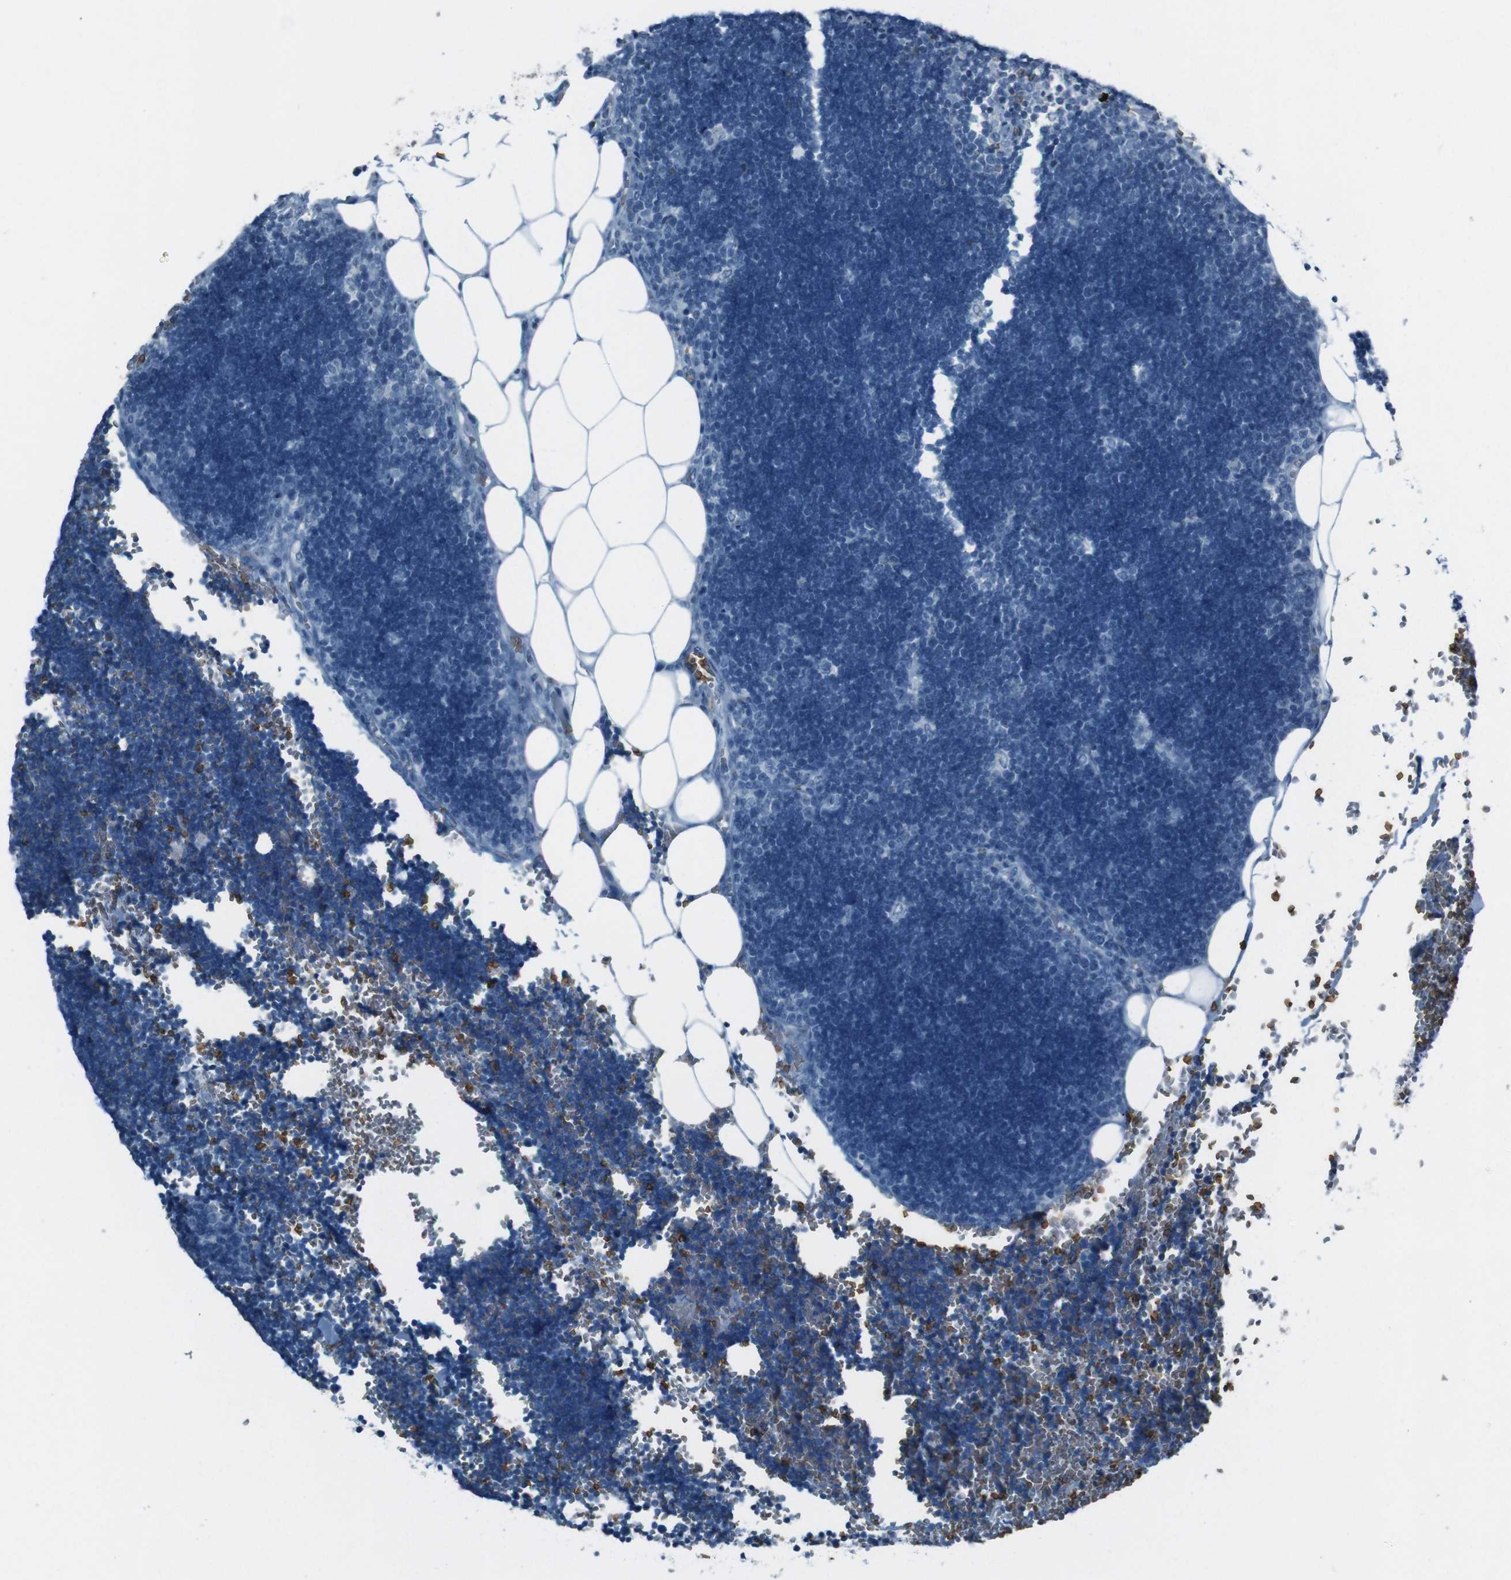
{"staining": {"intensity": "strong", "quantity": "25%-75%", "location": "cytoplasmic/membranous"}, "tissue": "lymph node", "cell_type": "Germinal center cells", "image_type": "normal", "snomed": [{"axis": "morphology", "description": "Normal tissue, NOS"}, {"axis": "topography", "description": "Lymph node"}], "caption": "Lymph node was stained to show a protein in brown. There is high levels of strong cytoplasmic/membranous staining in about 25%-75% of germinal center cells. Immunohistochemistry stains the protein of interest in brown and the nuclei are stained blue.", "gene": "ST6GAL1", "patient": {"sex": "male", "age": 33}}